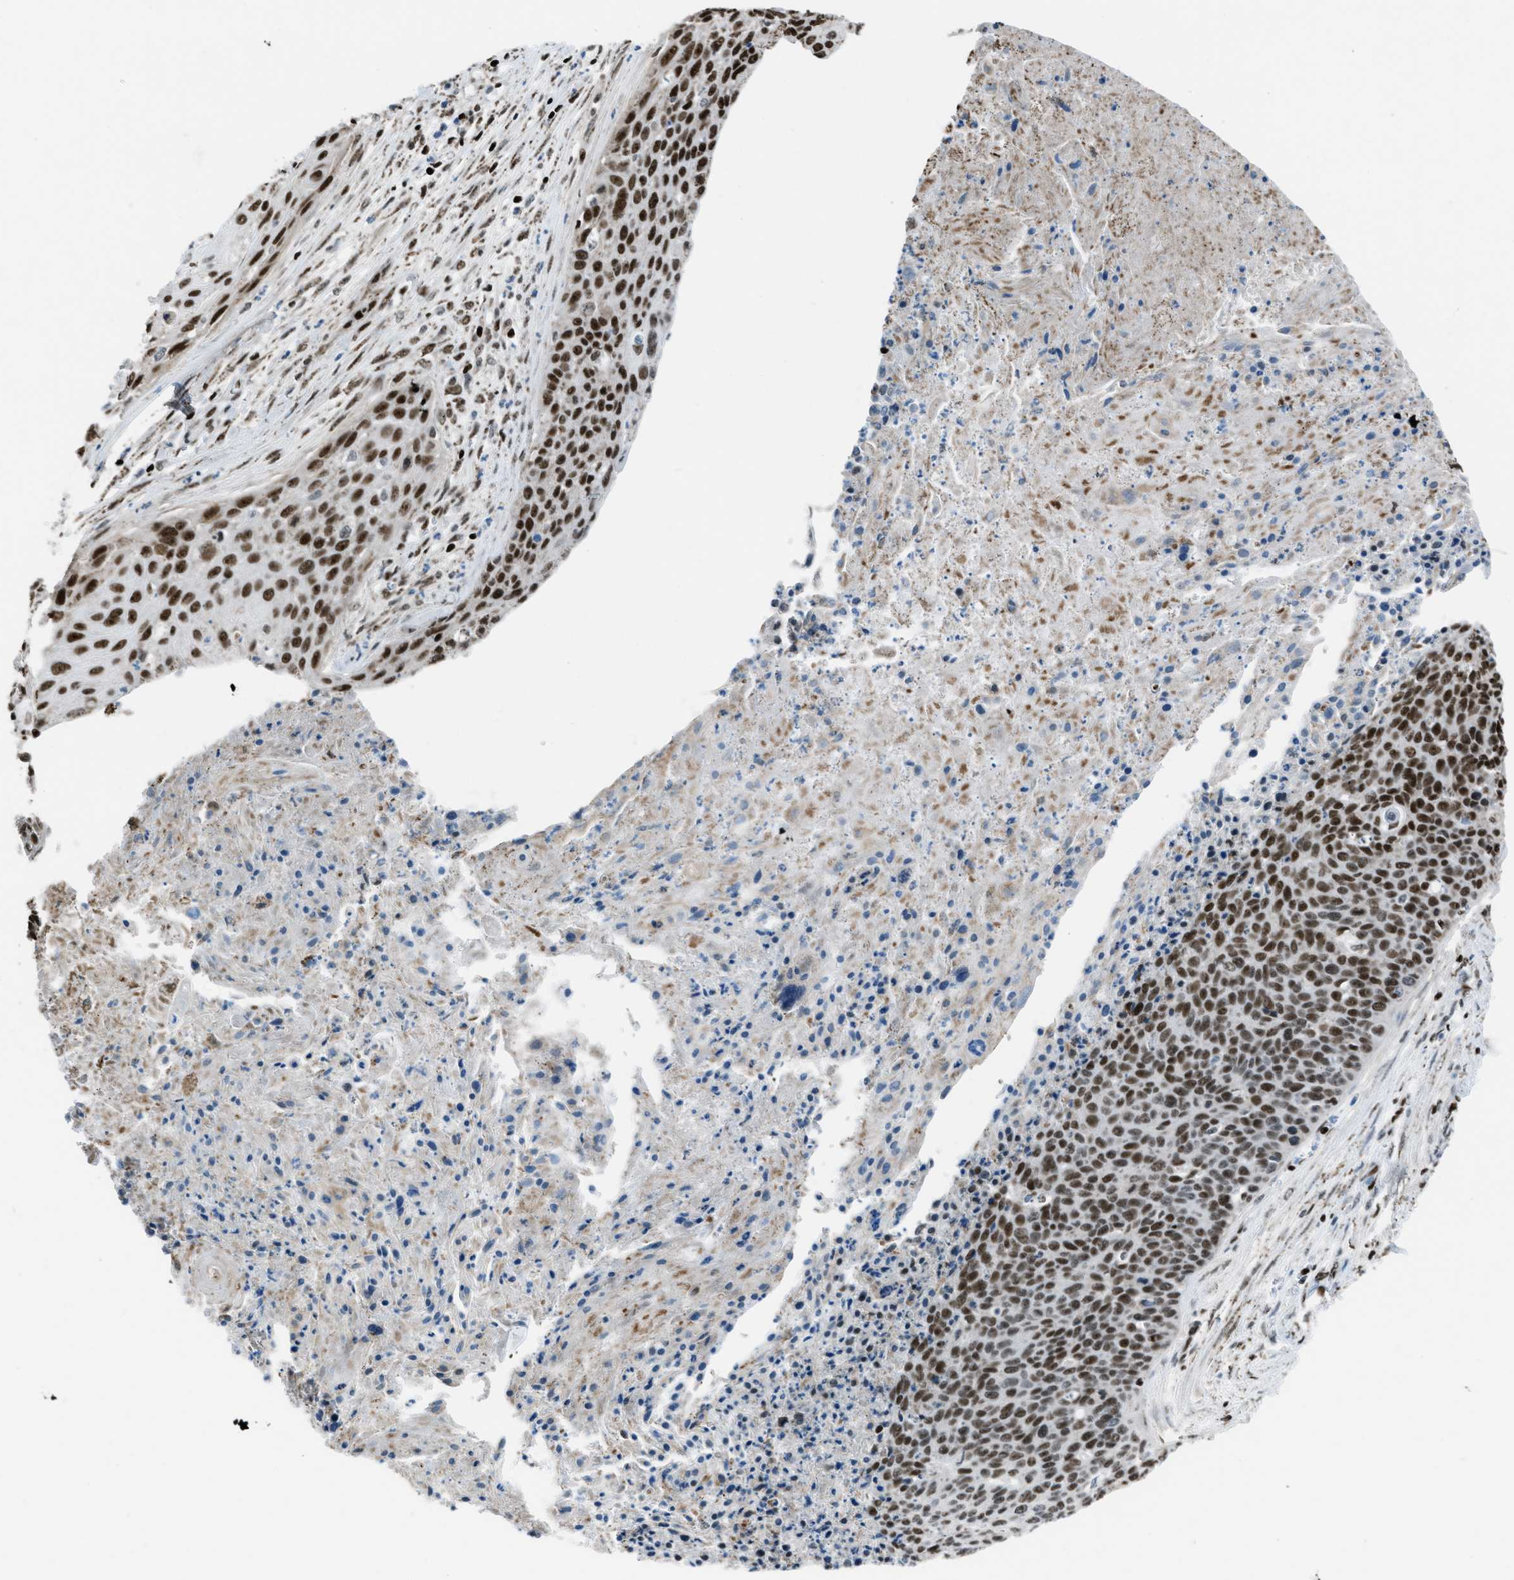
{"staining": {"intensity": "strong", "quantity": ">75%", "location": "nuclear"}, "tissue": "cervical cancer", "cell_type": "Tumor cells", "image_type": "cancer", "snomed": [{"axis": "morphology", "description": "Squamous cell carcinoma, NOS"}, {"axis": "topography", "description": "Cervix"}], "caption": "Immunohistochemical staining of human cervical squamous cell carcinoma displays high levels of strong nuclear staining in approximately >75% of tumor cells. Using DAB (3,3'-diaminobenzidine) (brown) and hematoxylin (blue) stains, captured at high magnification using brightfield microscopy.", "gene": "SLFN5", "patient": {"sex": "female", "age": 55}}